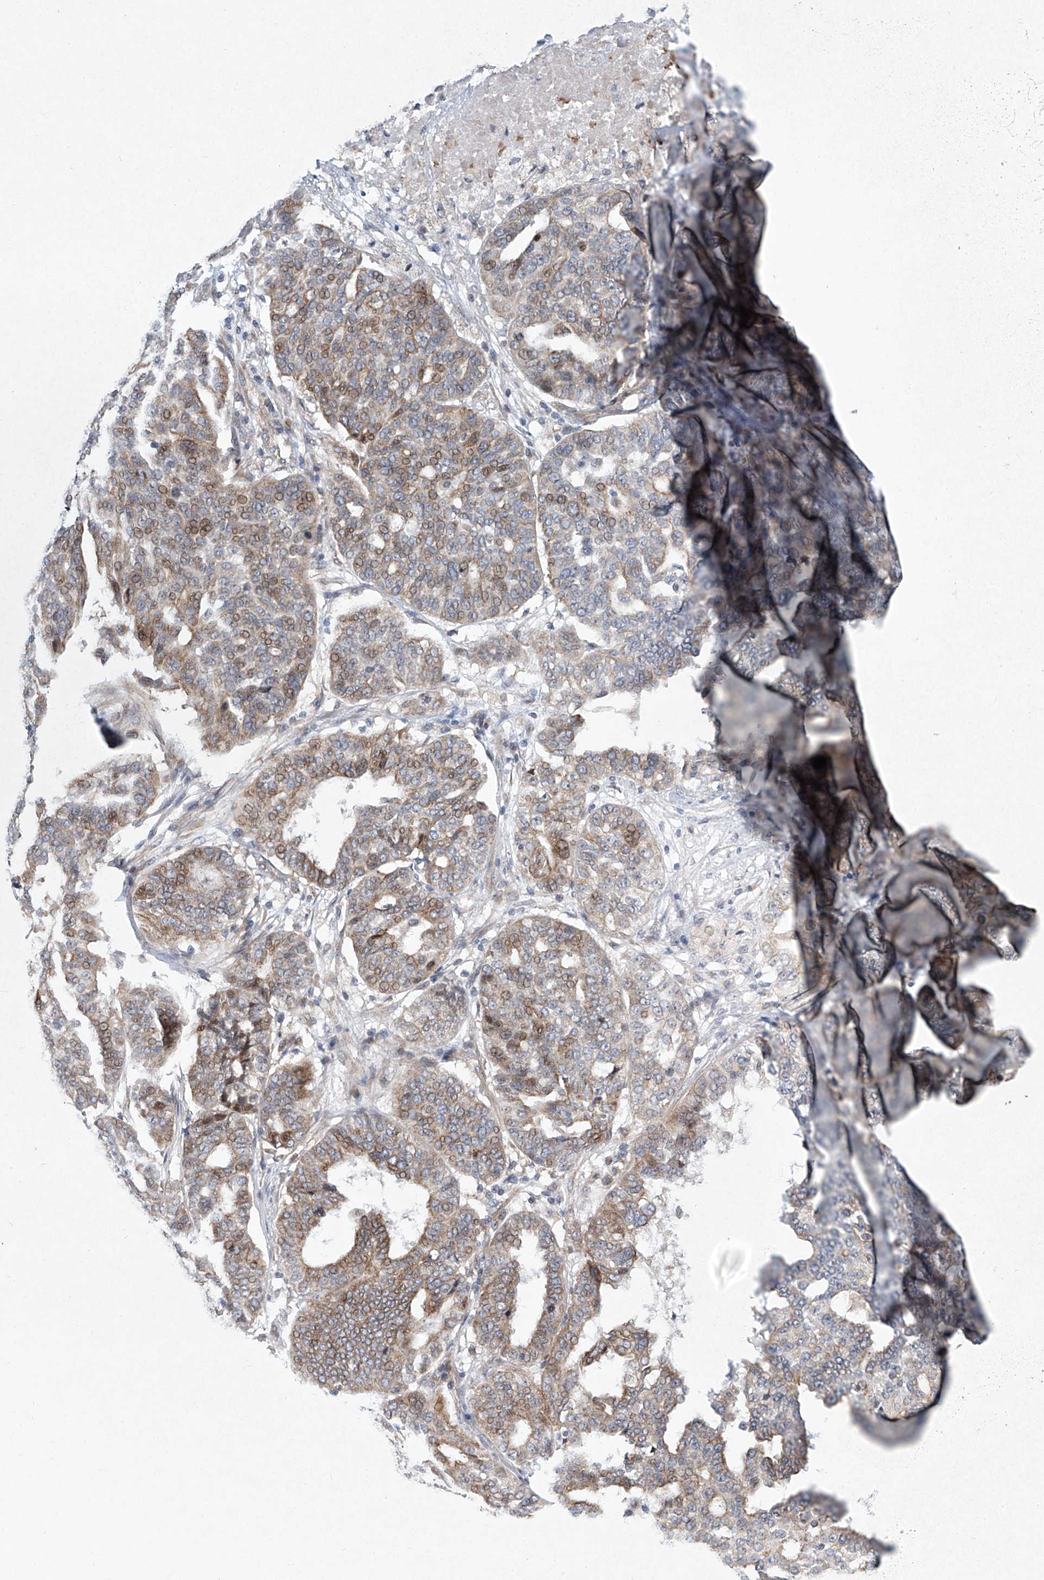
{"staining": {"intensity": "moderate", "quantity": "25%-75%", "location": "cytoplasmic/membranous,nuclear"}, "tissue": "ovarian cancer", "cell_type": "Tumor cells", "image_type": "cancer", "snomed": [{"axis": "morphology", "description": "Cystadenocarcinoma, serous, NOS"}, {"axis": "topography", "description": "Ovary"}], "caption": "Human ovarian serous cystadenocarcinoma stained for a protein (brown) exhibits moderate cytoplasmic/membranous and nuclear positive staining in about 25%-75% of tumor cells.", "gene": "KLC4", "patient": {"sex": "female", "age": 59}}